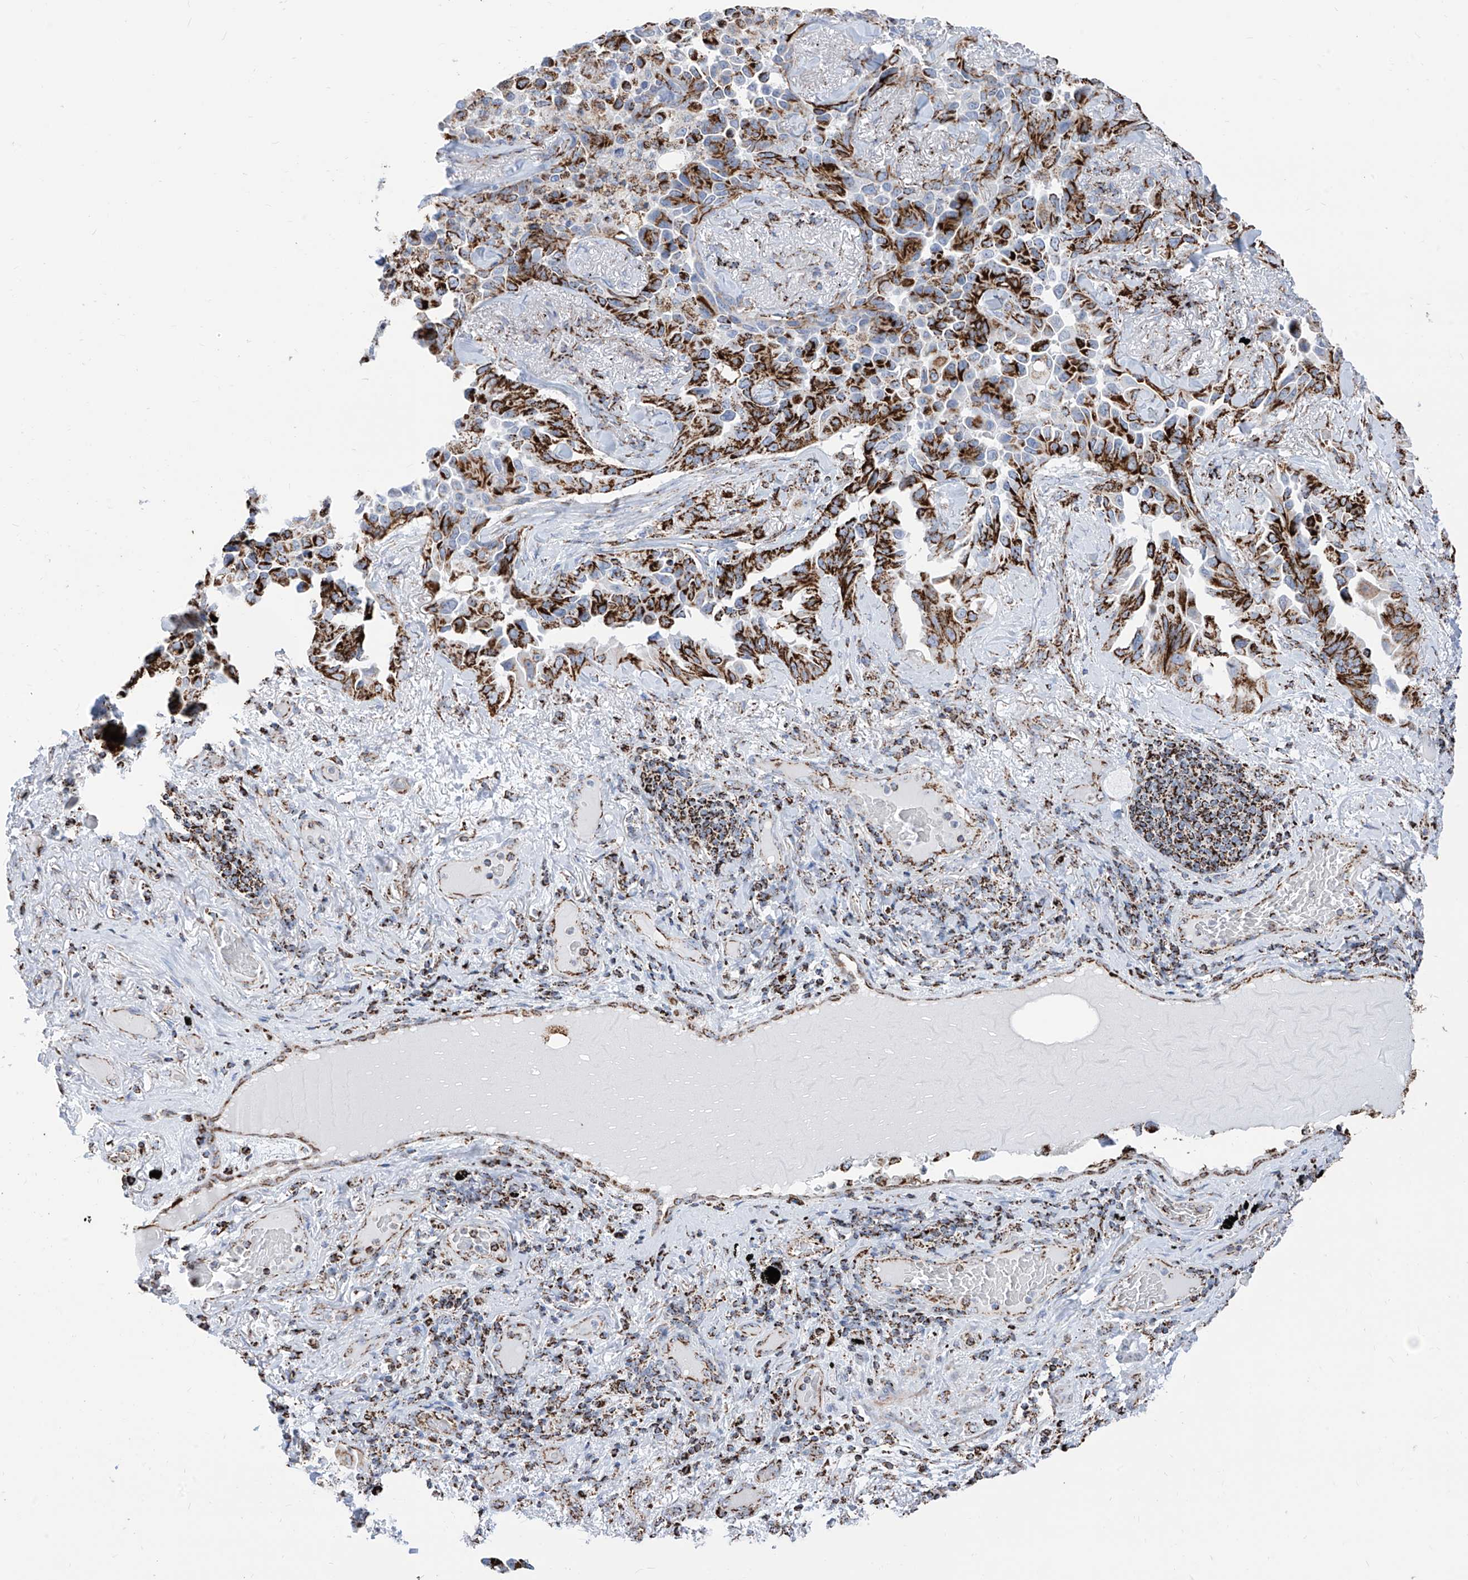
{"staining": {"intensity": "strong", "quantity": "25%-75%", "location": "cytoplasmic/membranous"}, "tissue": "lung cancer", "cell_type": "Tumor cells", "image_type": "cancer", "snomed": [{"axis": "morphology", "description": "Adenocarcinoma, NOS"}, {"axis": "topography", "description": "Lung"}], "caption": "About 25%-75% of tumor cells in human lung adenocarcinoma show strong cytoplasmic/membranous protein positivity as visualized by brown immunohistochemical staining.", "gene": "COX5B", "patient": {"sex": "female", "age": 67}}